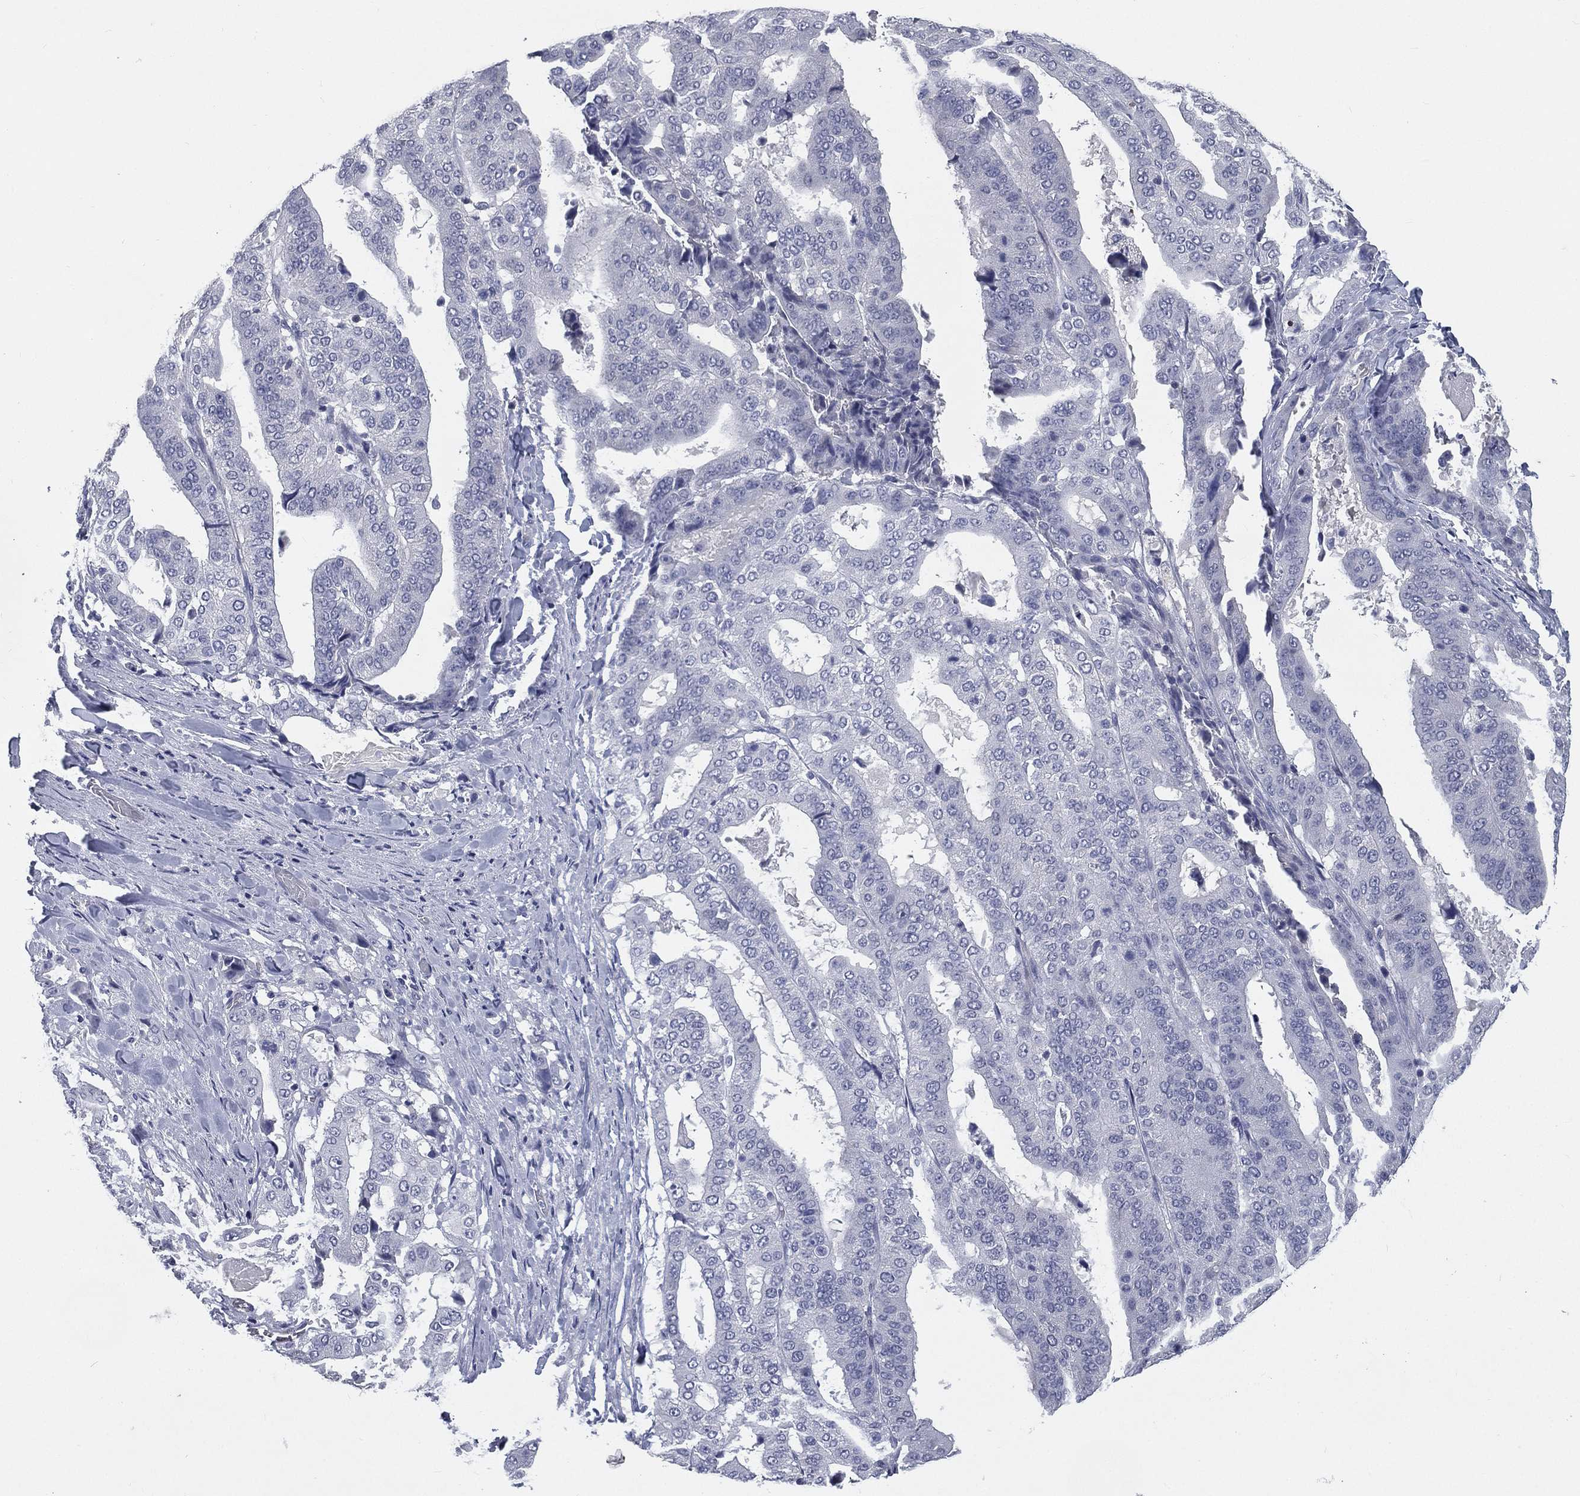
{"staining": {"intensity": "negative", "quantity": "none", "location": "none"}, "tissue": "stomach cancer", "cell_type": "Tumor cells", "image_type": "cancer", "snomed": [{"axis": "morphology", "description": "Adenocarcinoma, NOS"}, {"axis": "topography", "description": "Stomach"}], "caption": "An immunohistochemistry (IHC) histopathology image of stomach cancer (adenocarcinoma) is shown. There is no staining in tumor cells of stomach cancer (adenocarcinoma).", "gene": "IFT27", "patient": {"sex": "male", "age": 48}}